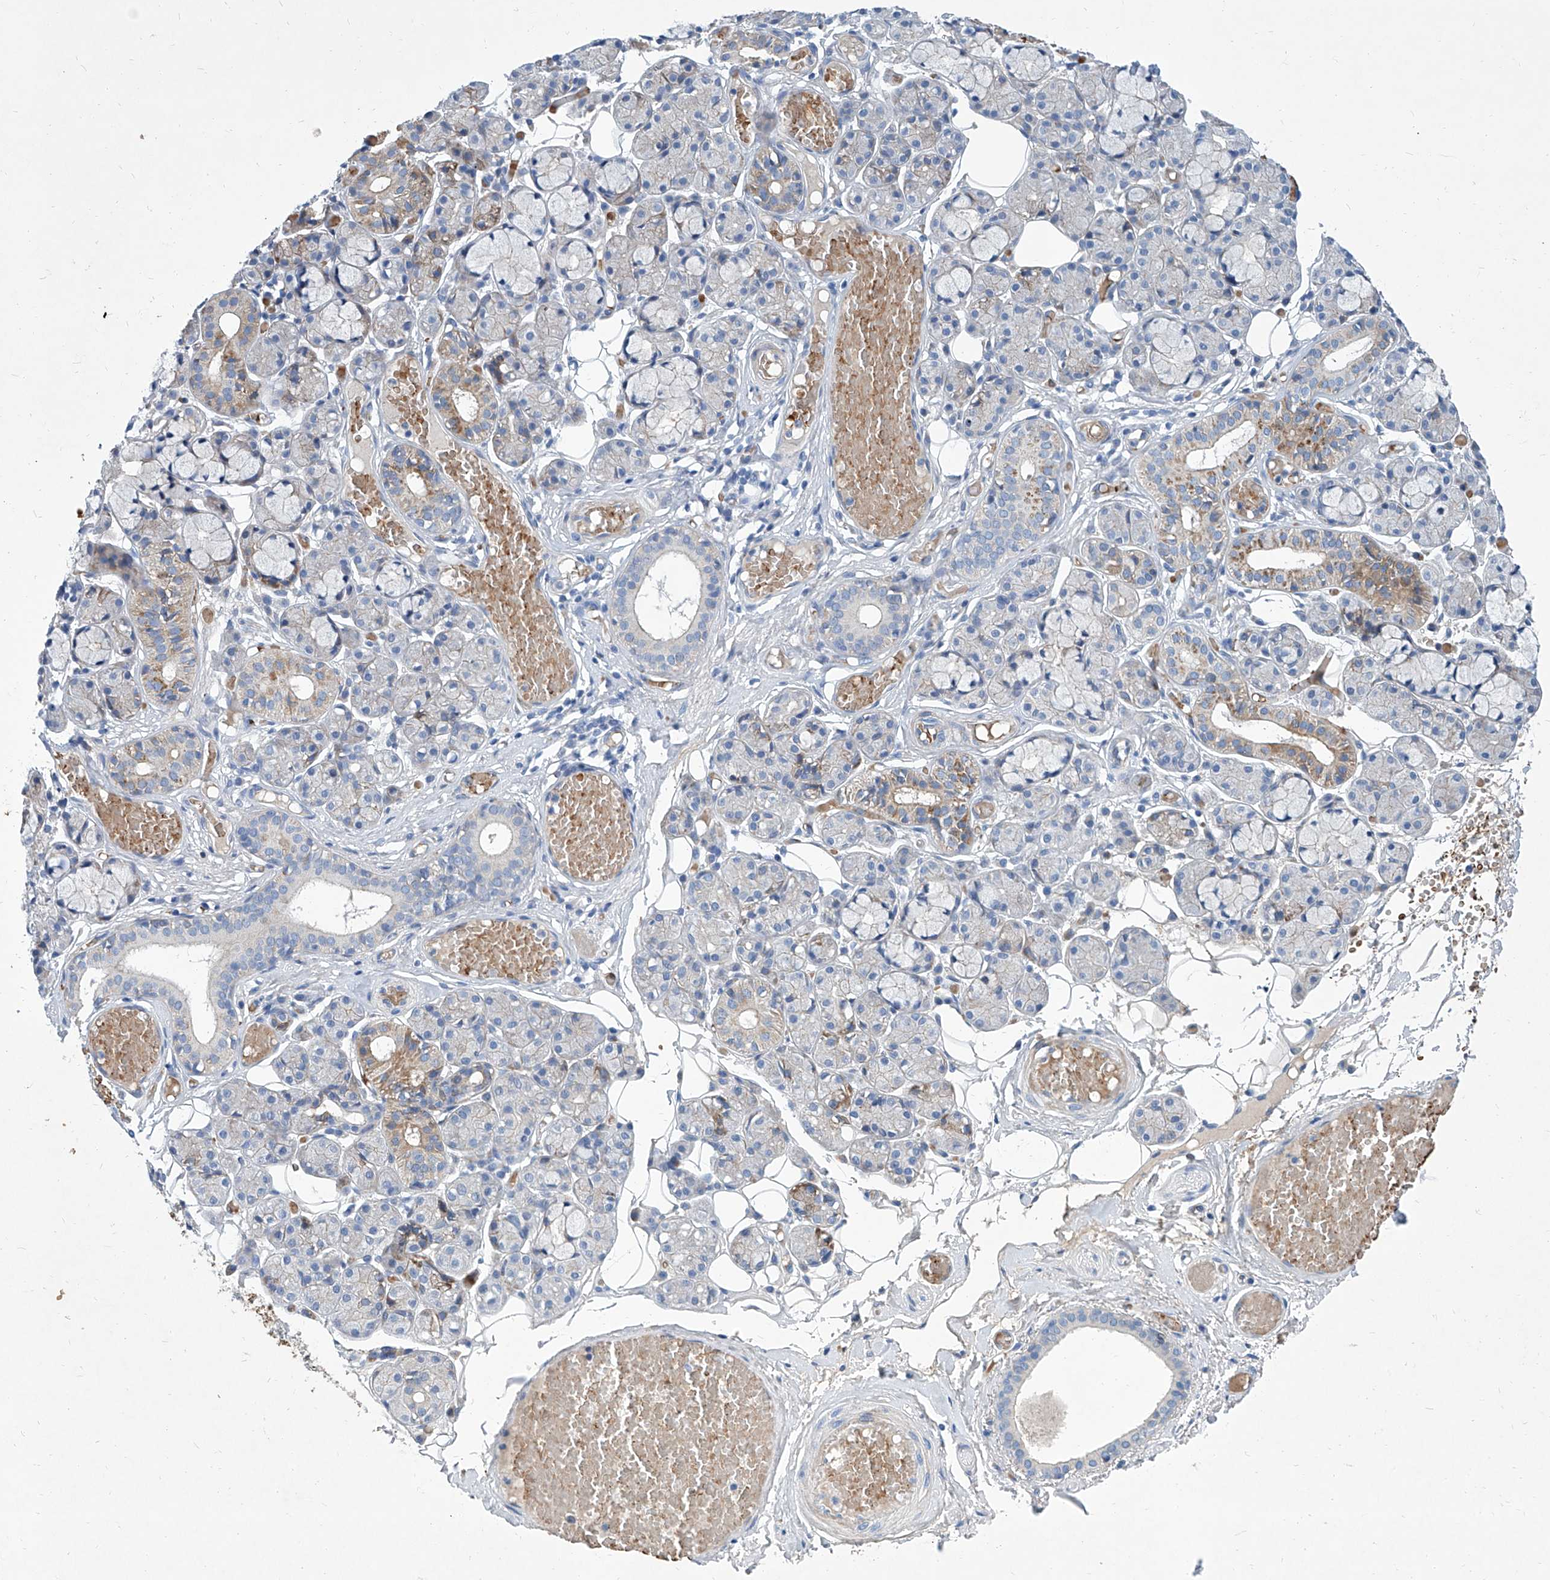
{"staining": {"intensity": "weak", "quantity": "<25%", "location": "cytoplasmic/membranous"}, "tissue": "salivary gland", "cell_type": "Glandular cells", "image_type": "normal", "snomed": [{"axis": "morphology", "description": "Normal tissue, NOS"}, {"axis": "topography", "description": "Salivary gland"}], "caption": "This is an immunohistochemistry histopathology image of benign salivary gland. There is no positivity in glandular cells.", "gene": "FPR2", "patient": {"sex": "male", "age": 63}}